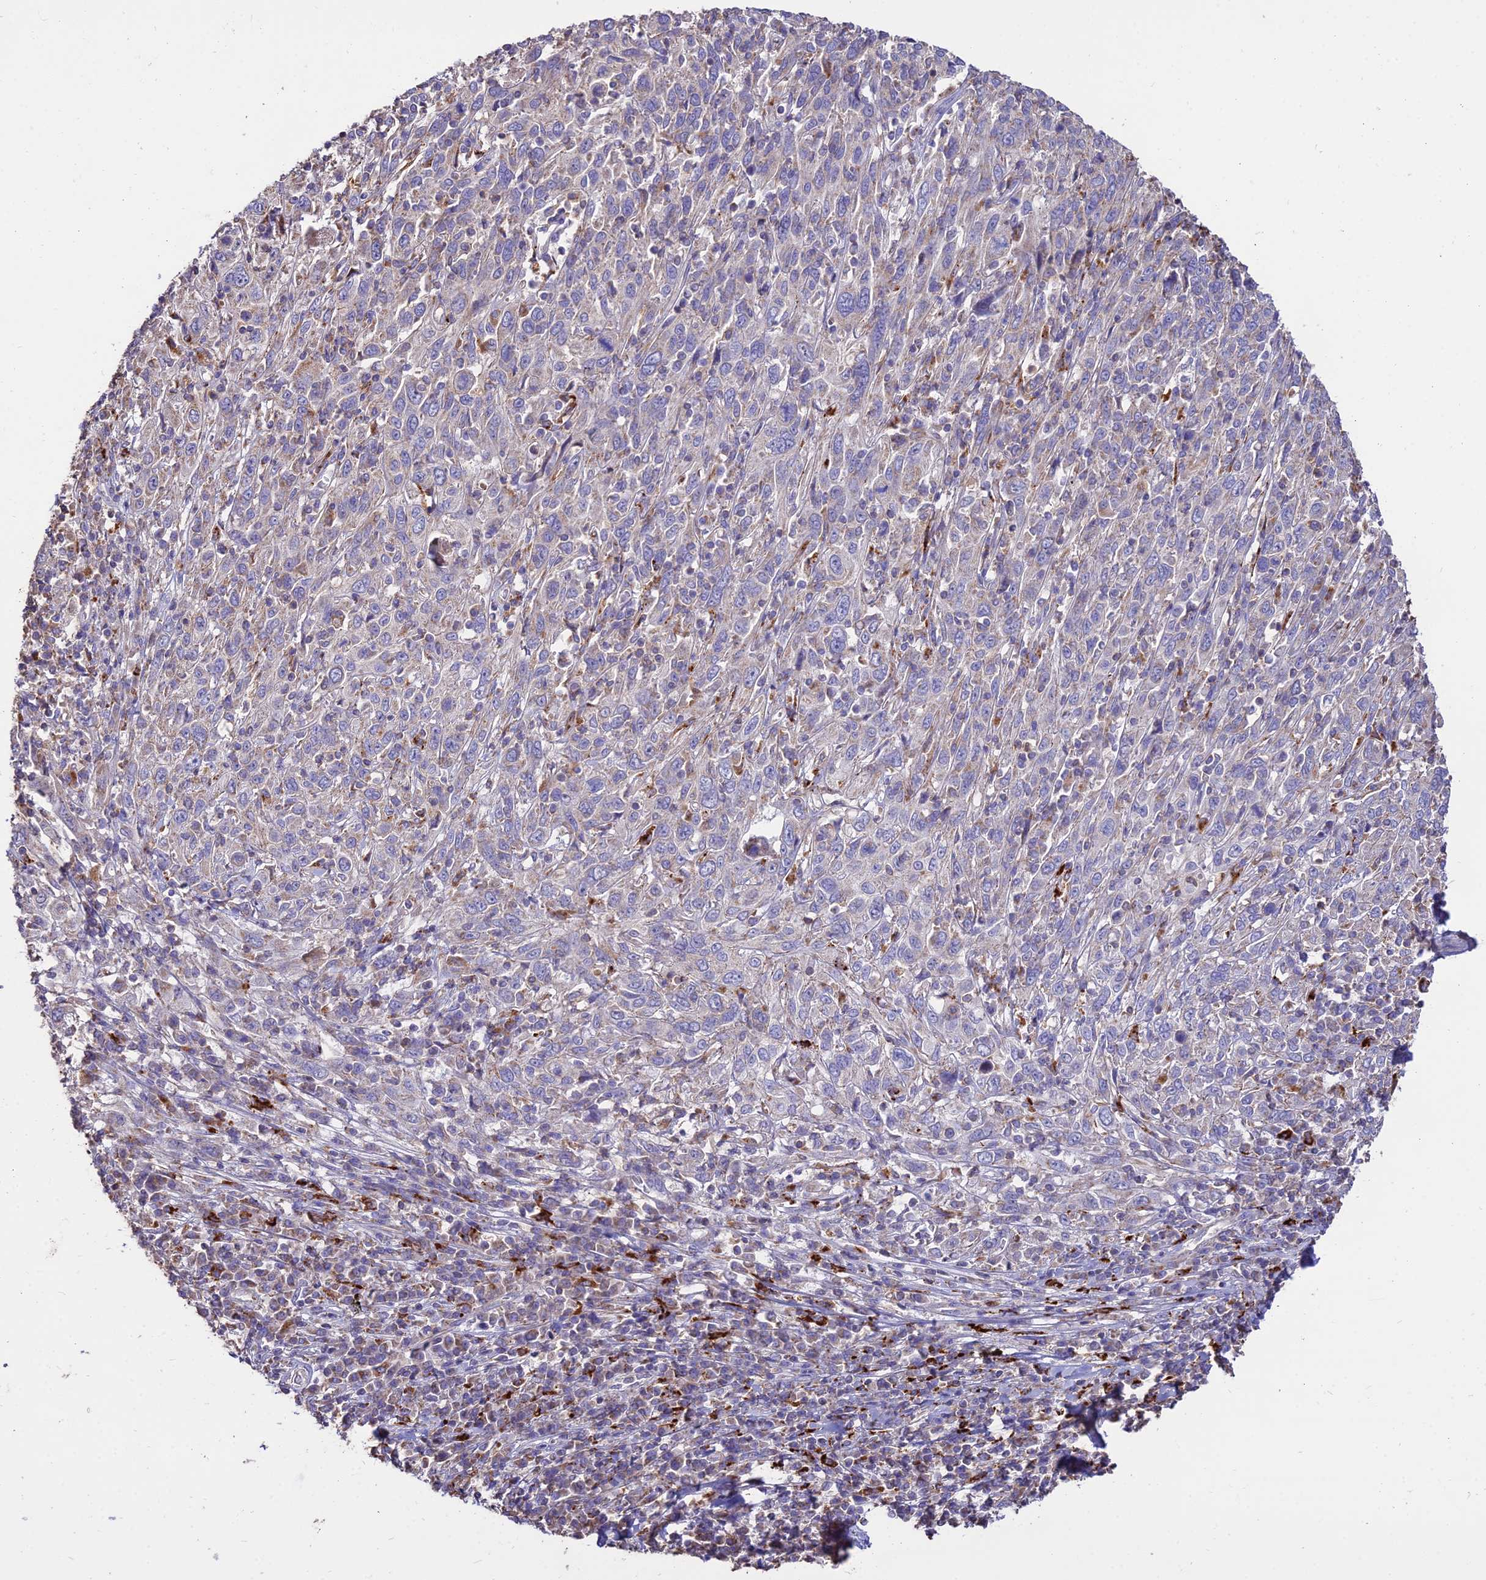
{"staining": {"intensity": "negative", "quantity": "none", "location": "none"}, "tissue": "cervical cancer", "cell_type": "Tumor cells", "image_type": "cancer", "snomed": [{"axis": "morphology", "description": "Squamous cell carcinoma, NOS"}, {"axis": "topography", "description": "Cervix"}], "caption": "Cervical squamous cell carcinoma stained for a protein using immunohistochemistry exhibits no positivity tumor cells.", "gene": "PNLIPRP3", "patient": {"sex": "female", "age": 46}}